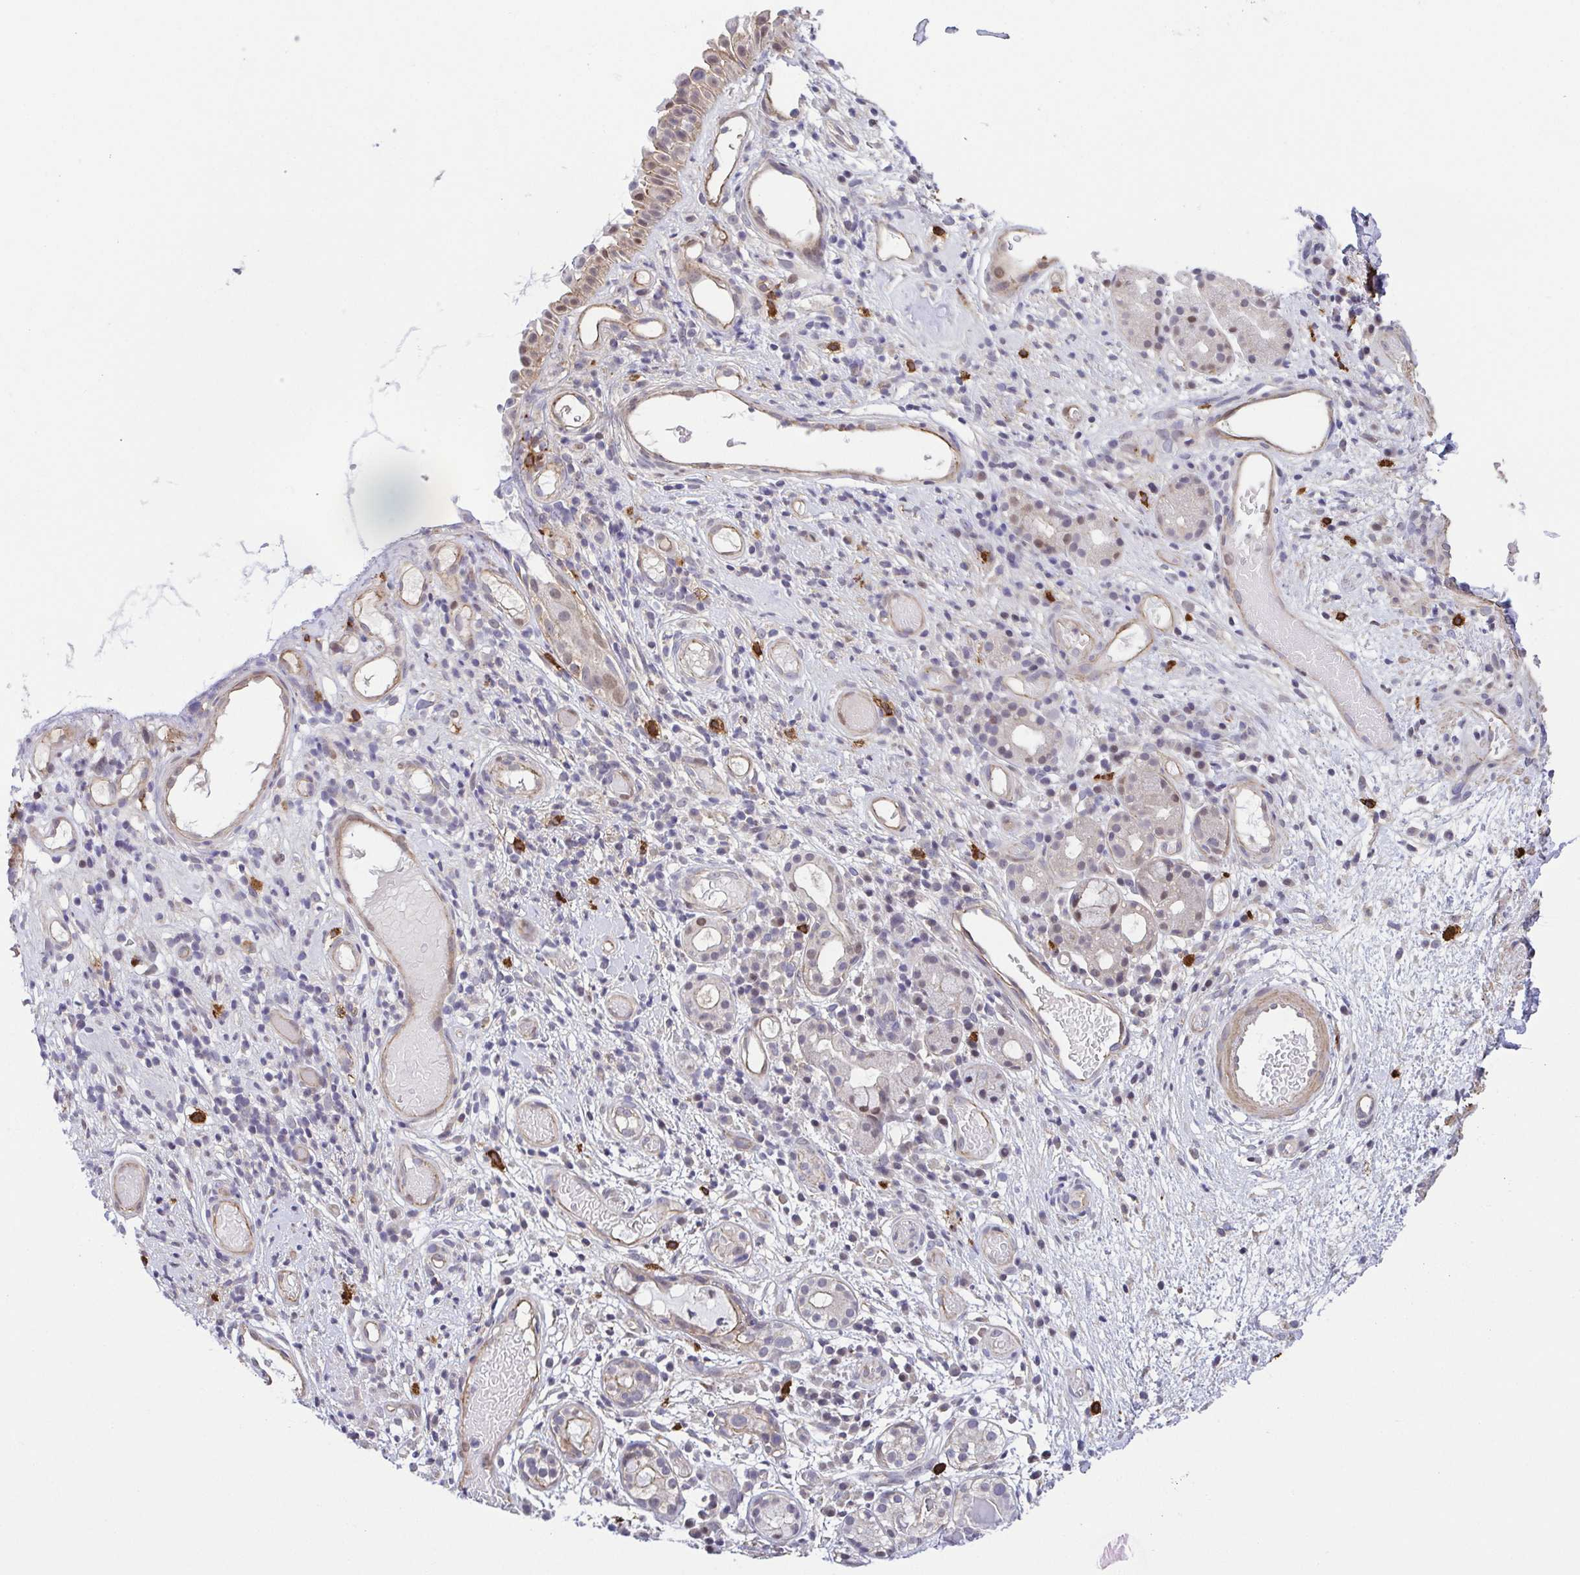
{"staining": {"intensity": "moderate", "quantity": "<25%", "location": "nuclear"}, "tissue": "nasopharynx", "cell_type": "Respiratory epithelial cells", "image_type": "normal", "snomed": [{"axis": "morphology", "description": "Normal tissue, NOS"}, {"axis": "morphology", "description": "Inflammation, NOS"}, {"axis": "topography", "description": "Nasopharynx"}], "caption": "A high-resolution image shows IHC staining of benign nasopharynx, which shows moderate nuclear expression in about <25% of respiratory epithelial cells.", "gene": "PREPL", "patient": {"sex": "male", "age": 54}}